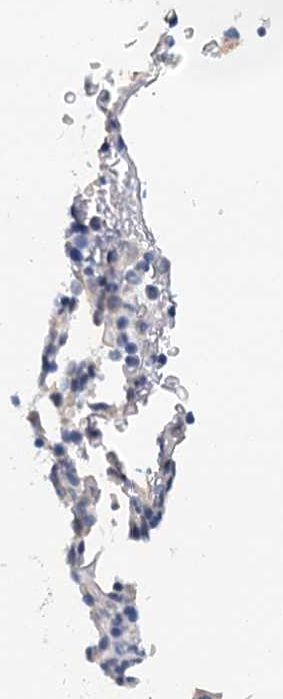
{"staining": {"intensity": "negative", "quantity": "none", "location": "none"}, "tissue": "bone marrow", "cell_type": "Hematopoietic cells", "image_type": "normal", "snomed": [{"axis": "morphology", "description": "Normal tissue, NOS"}, {"axis": "topography", "description": "Bone marrow"}], "caption": "This photomicrograph is of benign bone marrow stained with immunohistochemistry (IHC) to label a protein in brown with the nuclei are counter-stained blue. There is no expression in hematopoietic cells. The staining is performed using DAB (3,3'-diaminobenzidine) brown chromogen with nuclei counter-stained in using hematoxylin.", "gene": "TAS2R42", "patient": {"sex": "male", "age": 79}}